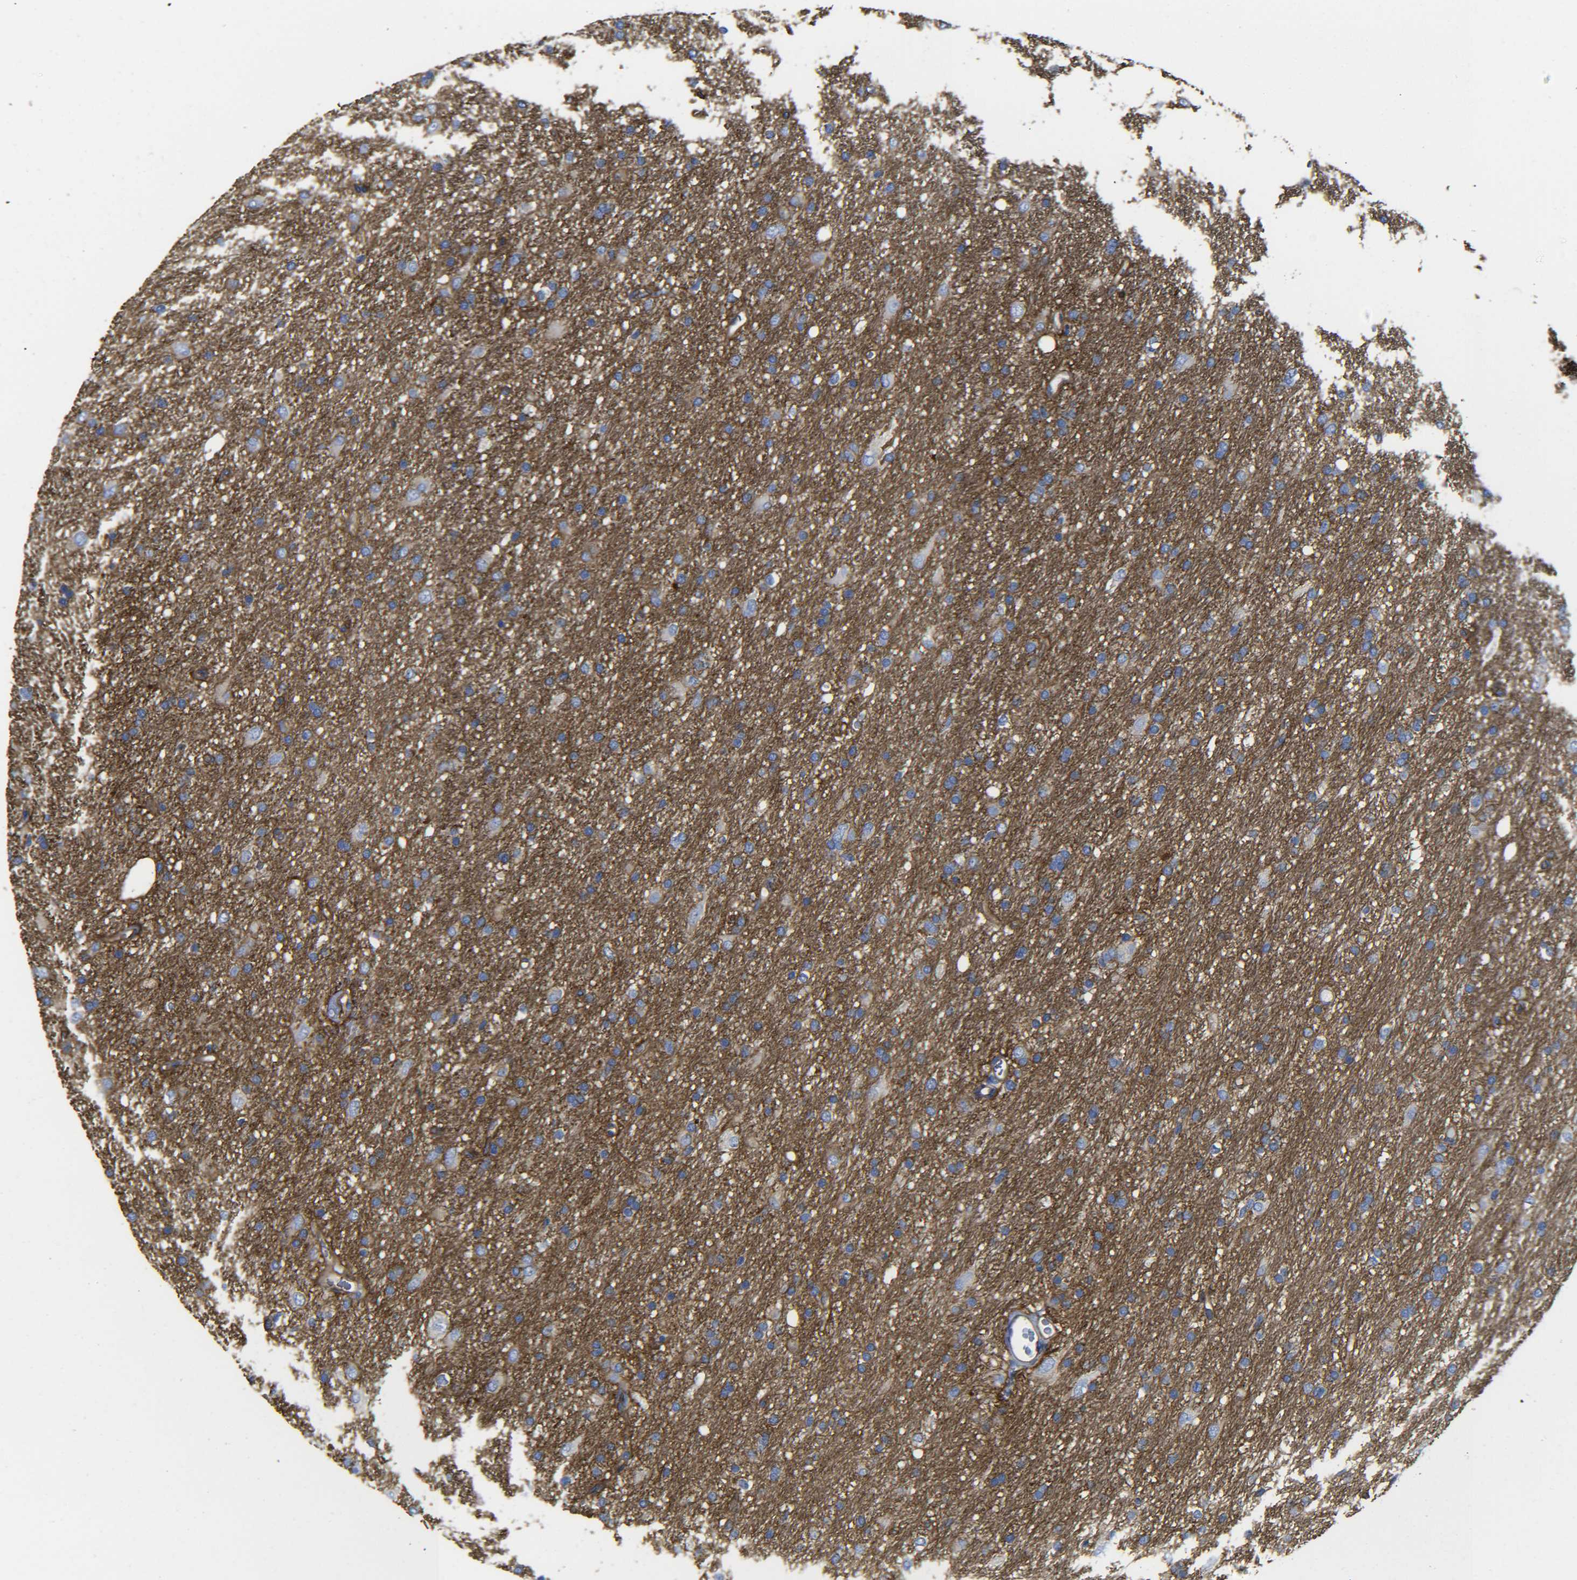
{"staining": {"intensity": "negative", "quantity": "none", "location": "none"}, "tissue": "glioma", "cell_type": "Tumor cells", "image_type": "cancer", "snomed": [{"axis": "morphology", "description": "Glioma, malignant, Low grade"}, {"axis": "topography", "description": "Brain"}], "caption": "IHC image of neoplastic tissue: glioma stained with DAB shows no significant protein staining in tumor cells.", "gene": "SPTBN1", "patient": {"sex": "male", "age": 77}}